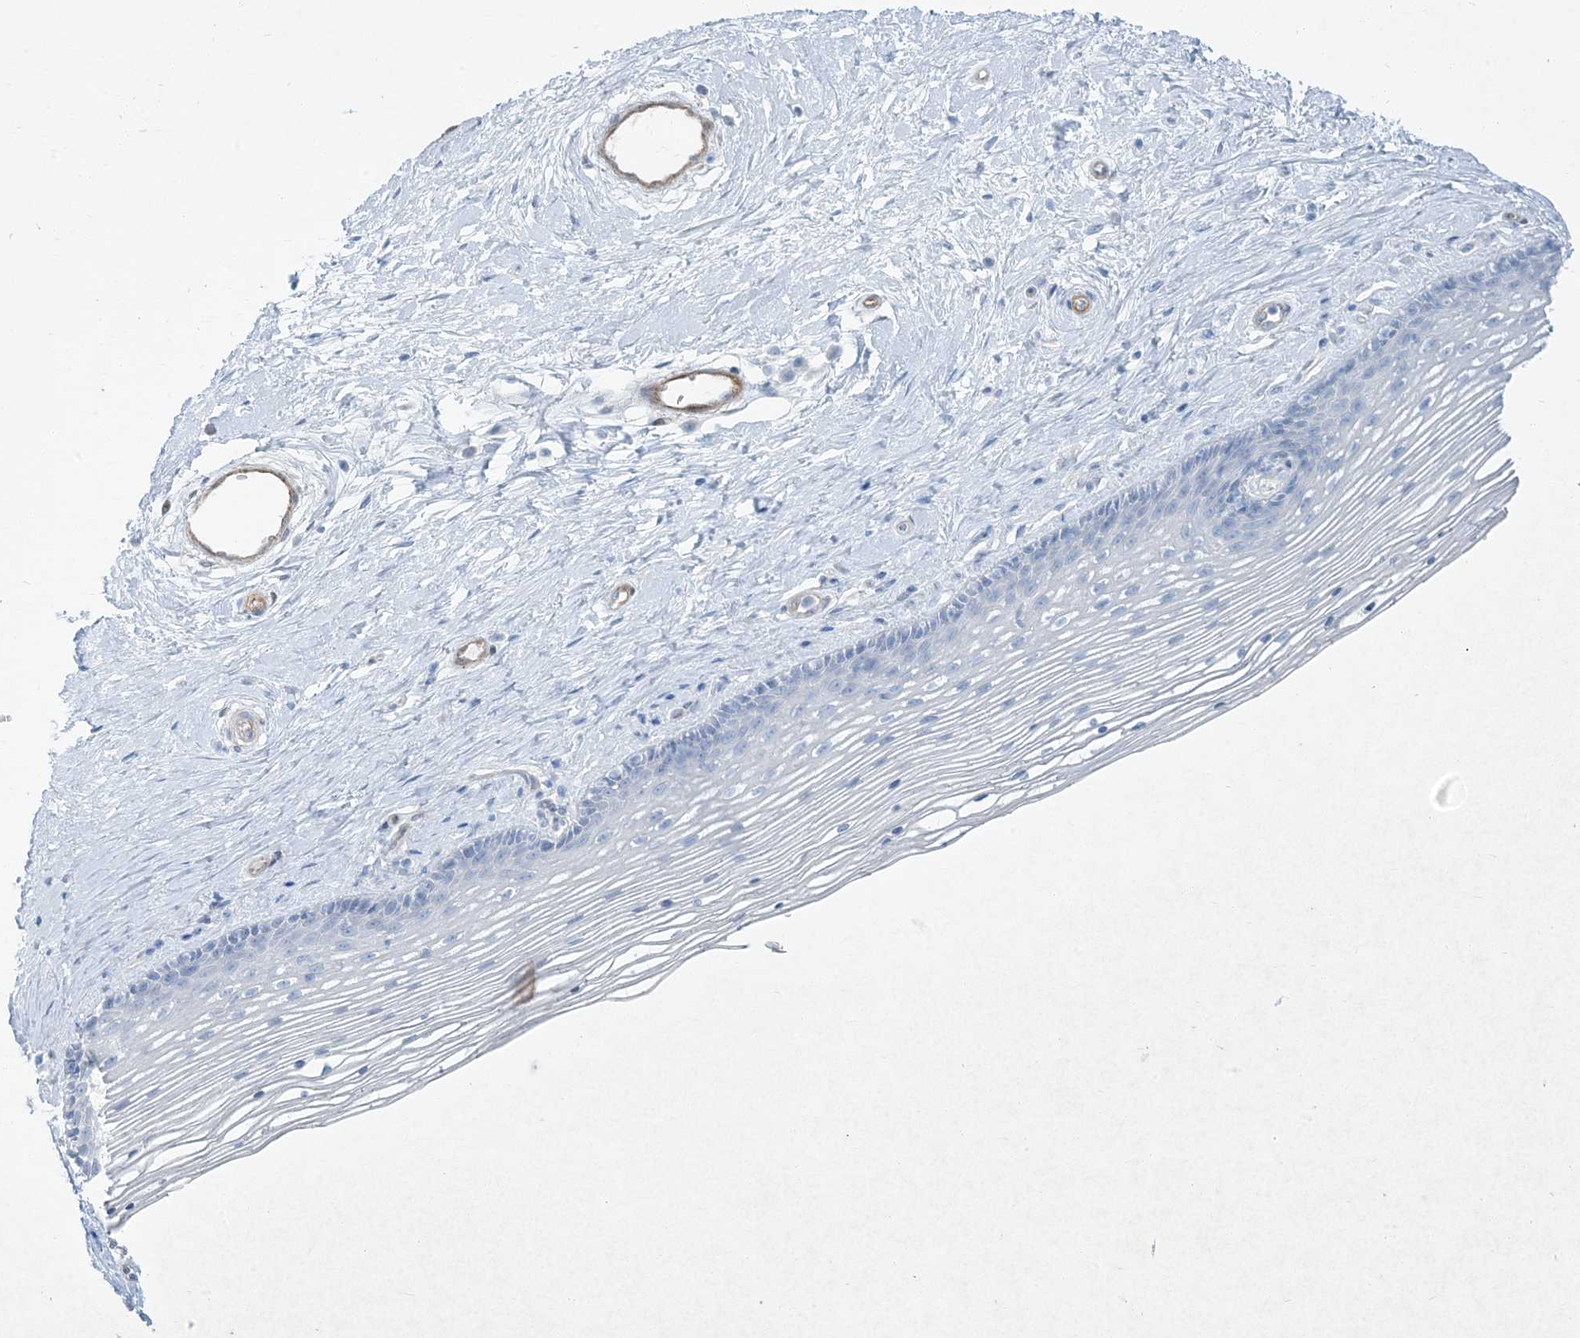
{"staining": {"intensity": "negative", "quantity": "none", "location": "none"}, "tissue": "vagina", "cell_type": "Squamous epithelial cells", "image_type": "normal", "snomed": [{"axis": "morphology", "description": "Normal tissue, NOS"}, {"axis": "topography", "description": "Vagina"}], "caption": "Photomicrograph shows no significant protein positivity in squamous epithelial cells of unremarkable vagina. Nuclei are stained in blue.", "gene": "PGM5", "patient": {"sex": "female", "age": 46}}